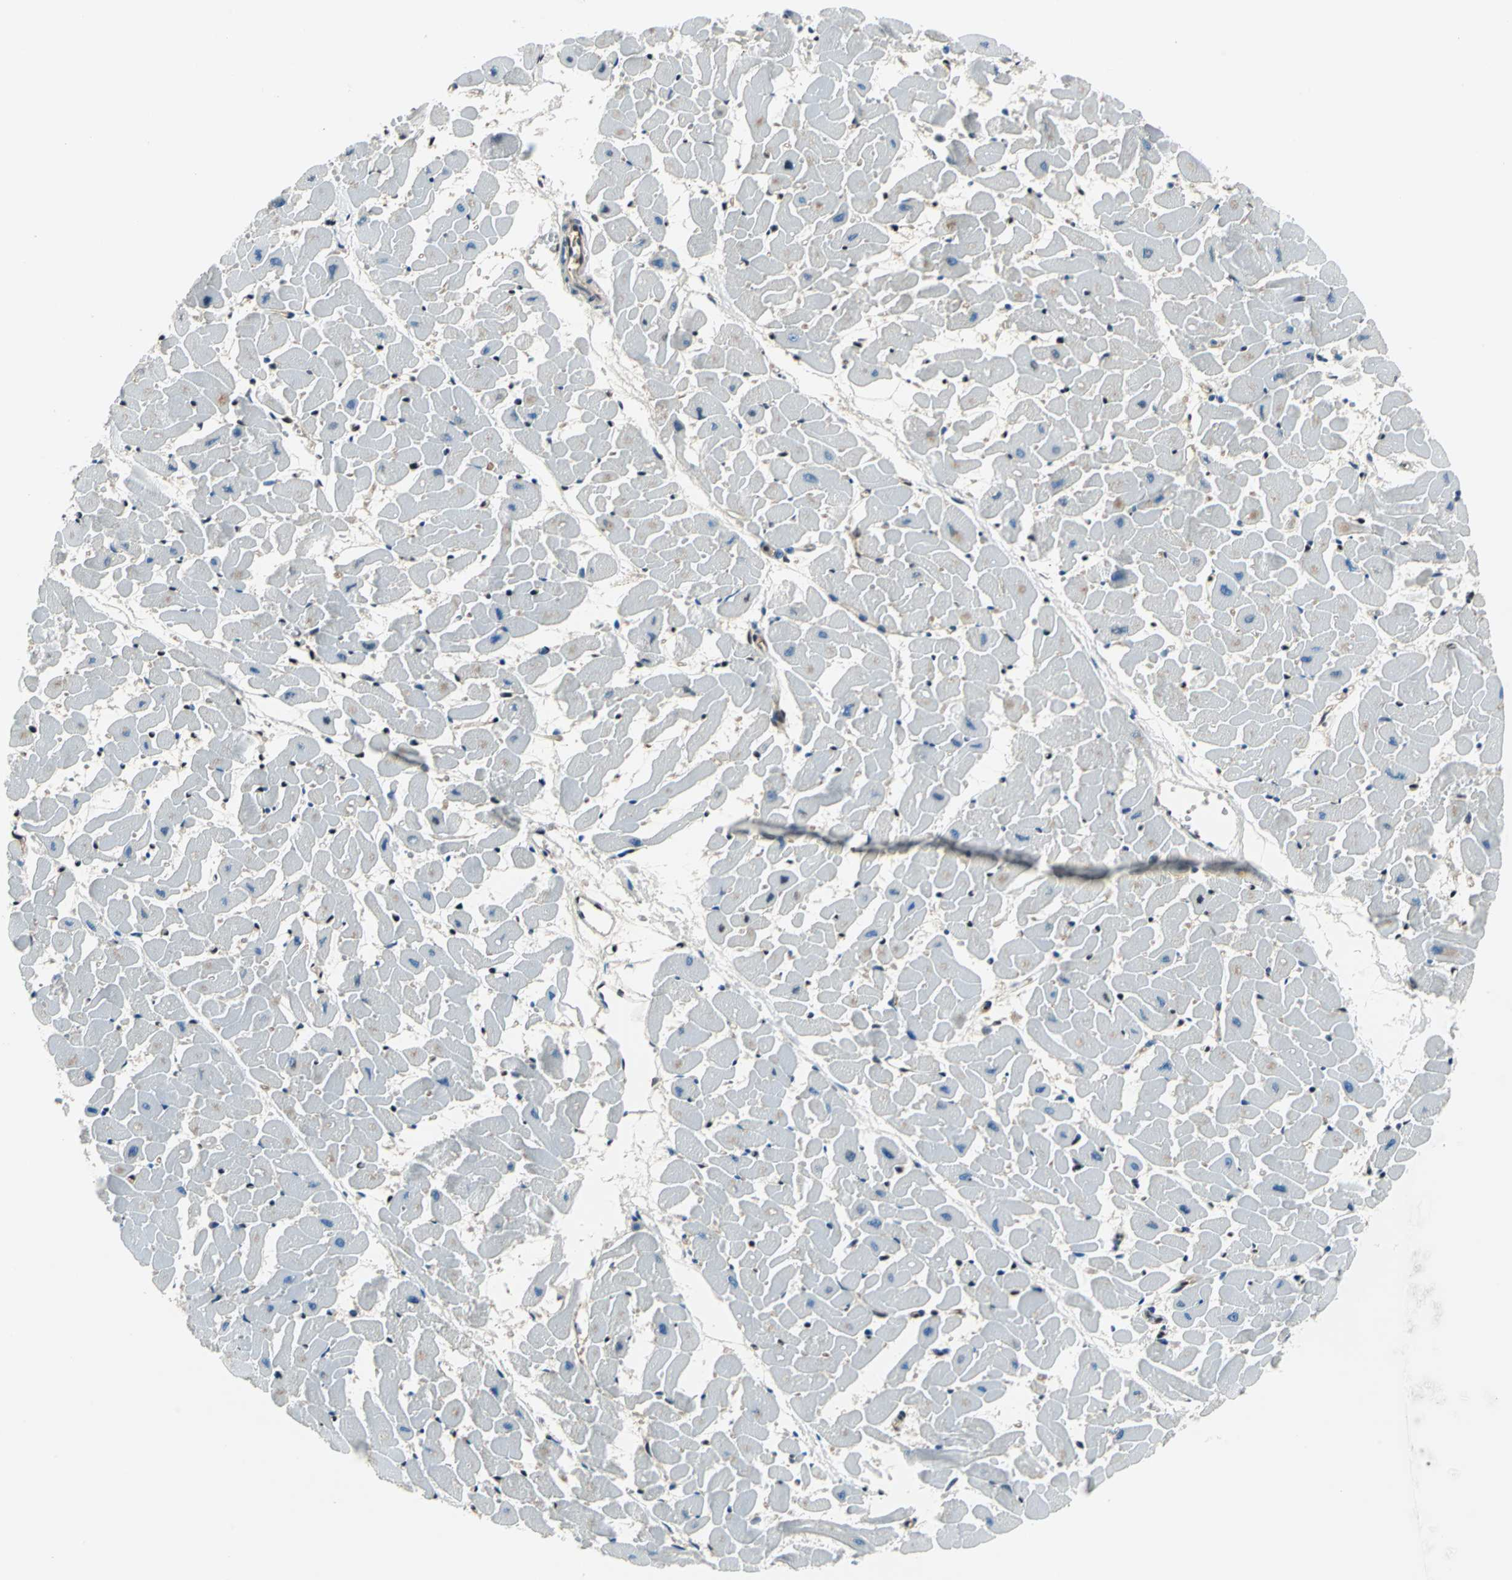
{"staining": {"intensity": "weak", "quantity": "25%-75%", "location": "cytoplasmic/membranous"}, "tissue": "heart muscle", "cell_type": "Cardiomyocytes", "image_type": "normal", "snomed": [{"axis": "morphology", "description": "Normal tissue, NOS"}, {"axis": "topography", "description": "Heart"}], "caption": "A photomicrograph of human heart muscle stained for a protein demonstrates weak cytoplasmic/membranous brown staining in cardiomyocytes.", "gene": "PSME1", "patient": {"sex": "female", "age": 19}}